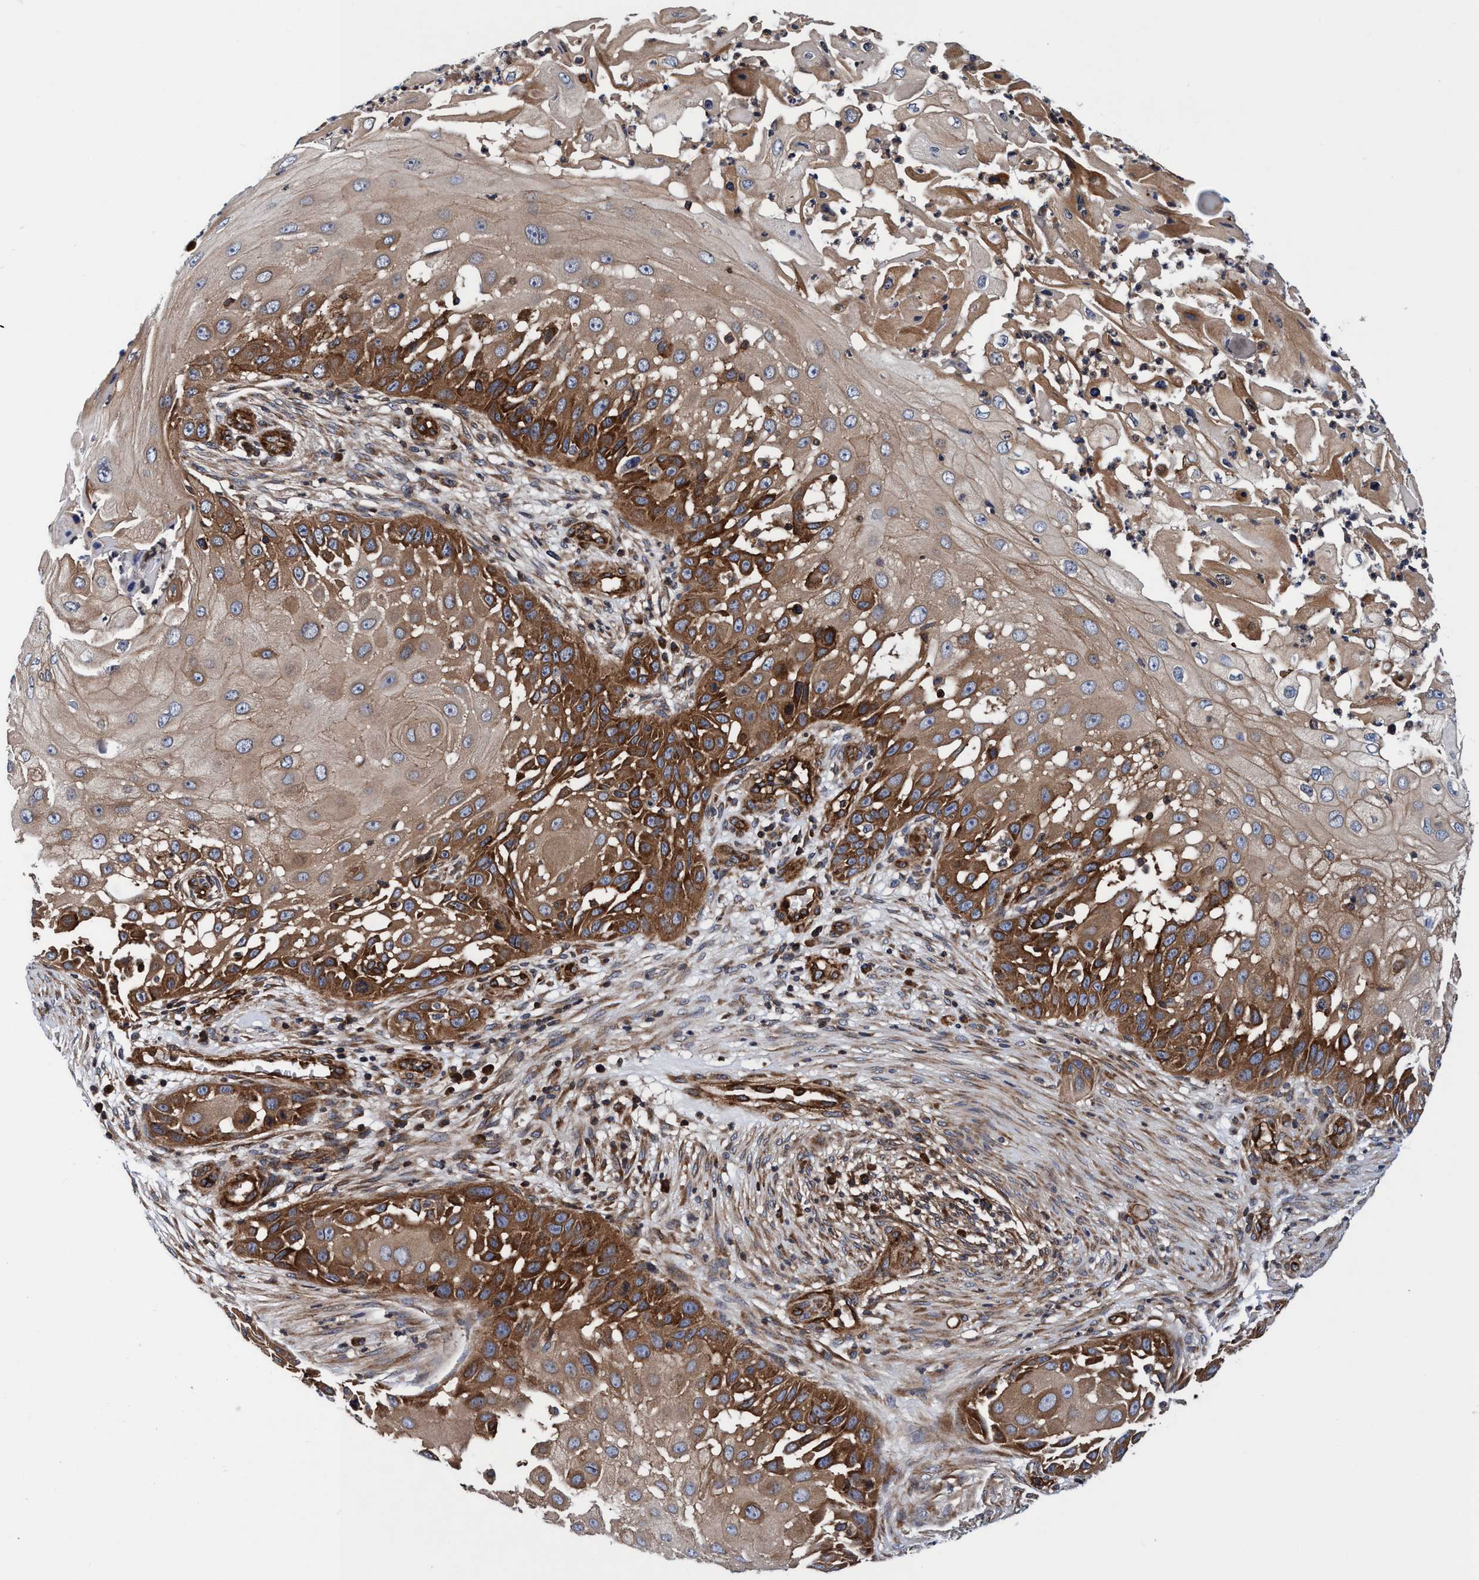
{"staining": {"intensity": "strong", "quantity": ">75%", "location": "cytoplasmic/membranous"}, "tissue": "skin cancer", "cell_type": "Tumor cells", "image_type": "cancer", "snomed": [{"axis": "morphology", "description": "Squamous cell carcinoma, NOS"}, {"axis": "topography", "description": "Skin"}], "caption": "Protein staining by immunohistochemistry demonstrates strong cytoplasmic/membranous staining in approximately >75% of tumor cells in skin cancer.", "gene": "MCM3AP", "patient": {"sex": "female", "age": 44}}